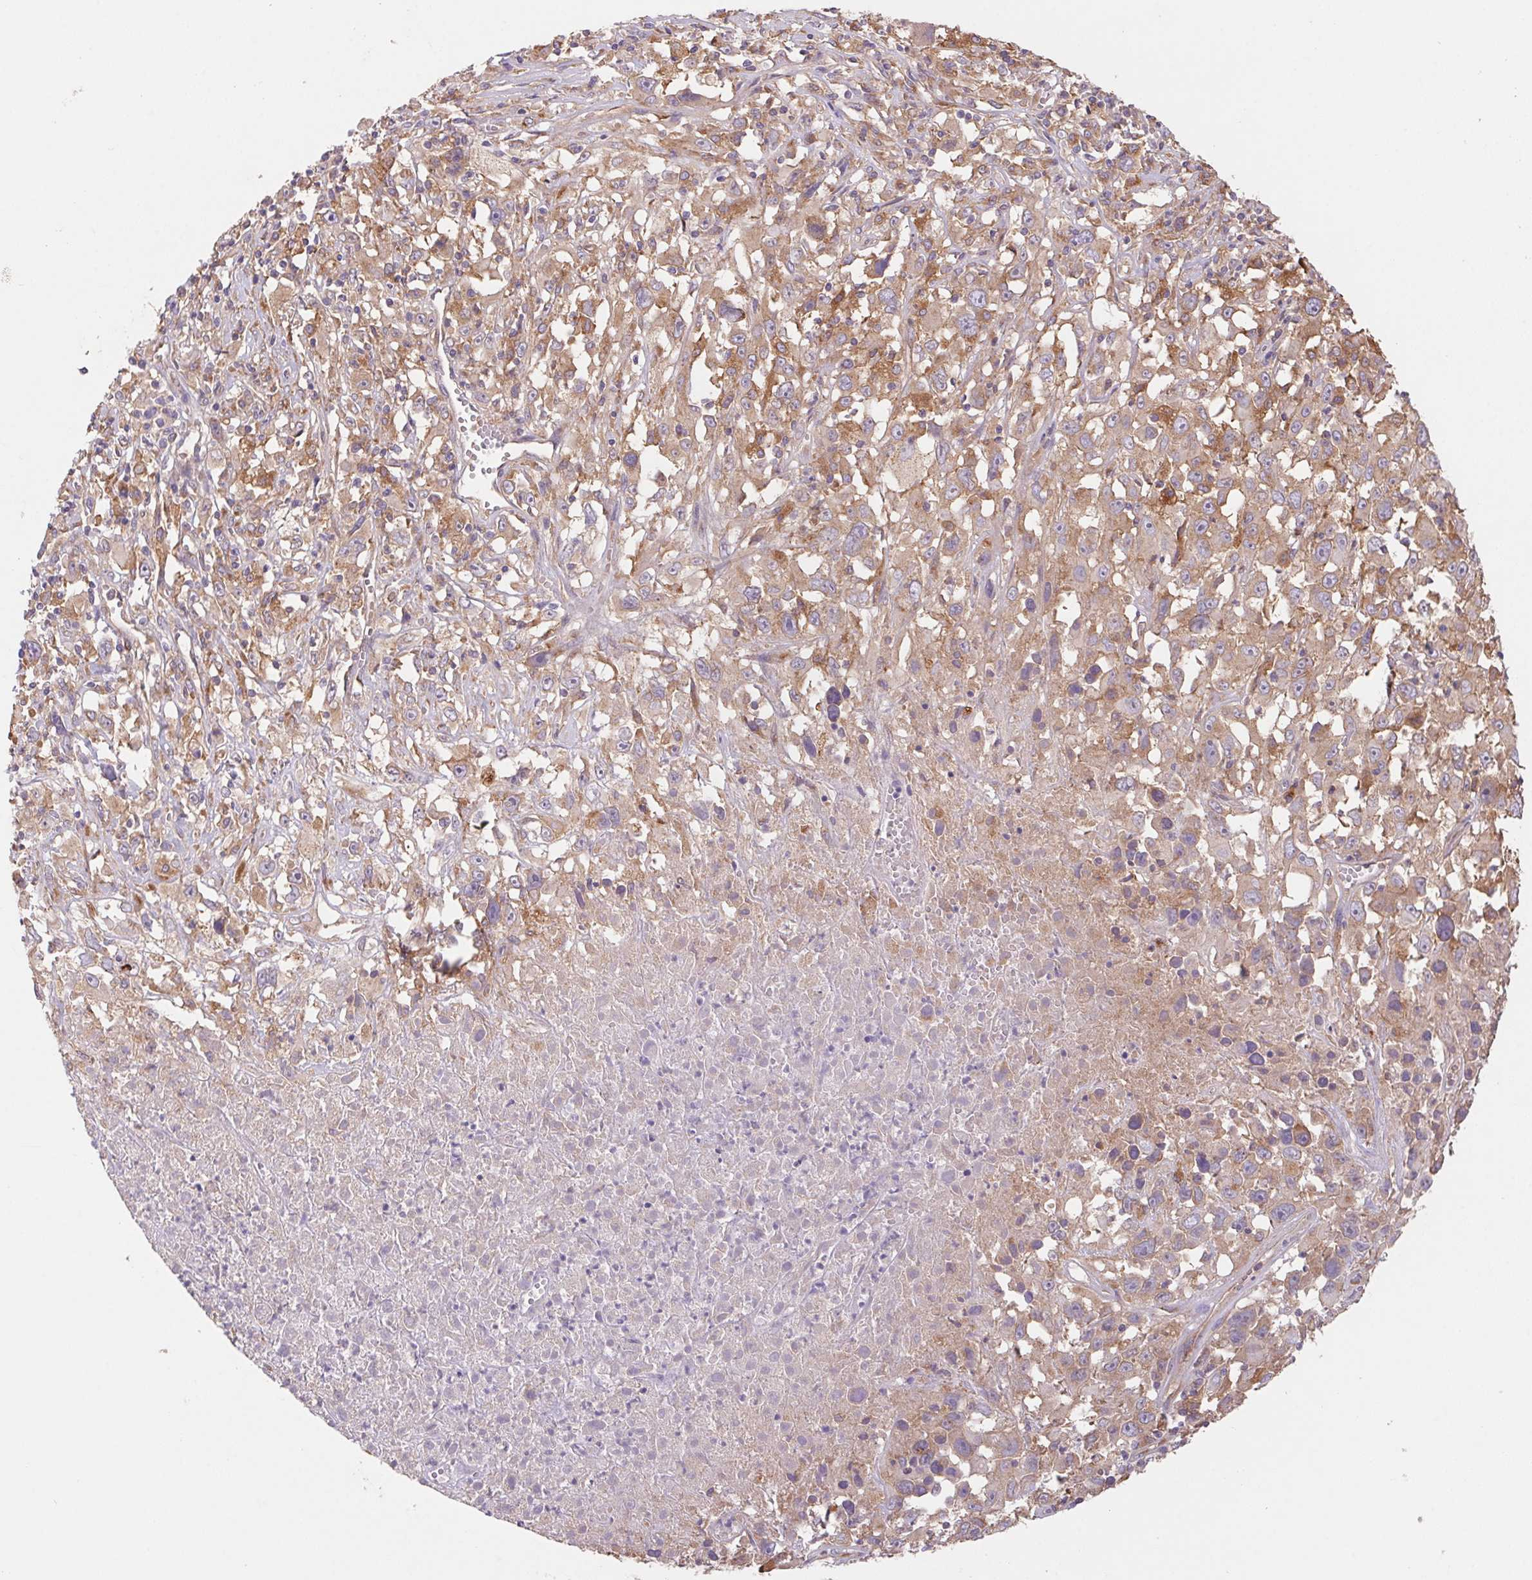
{"staining": {"intensity": "weak", "quantity": ">75%", "location": "cytoplasmic/membranous"}, "tissue": "melanoma", "cell_type": "Tumor cells", "image_type": "cancer", "snomed": [{"axis": "morphology", "description": "Malignant melanoma, Metastatic site"}, {"axis": "topography", "description": "Soft tissue"}], "caption": "Weak cytoplasmic/membranous protein positivity is identified in about >75% of tumor cells in melanoma.", "gene": "RAB1A", "patient": {"sex": "male", "age": 50}}